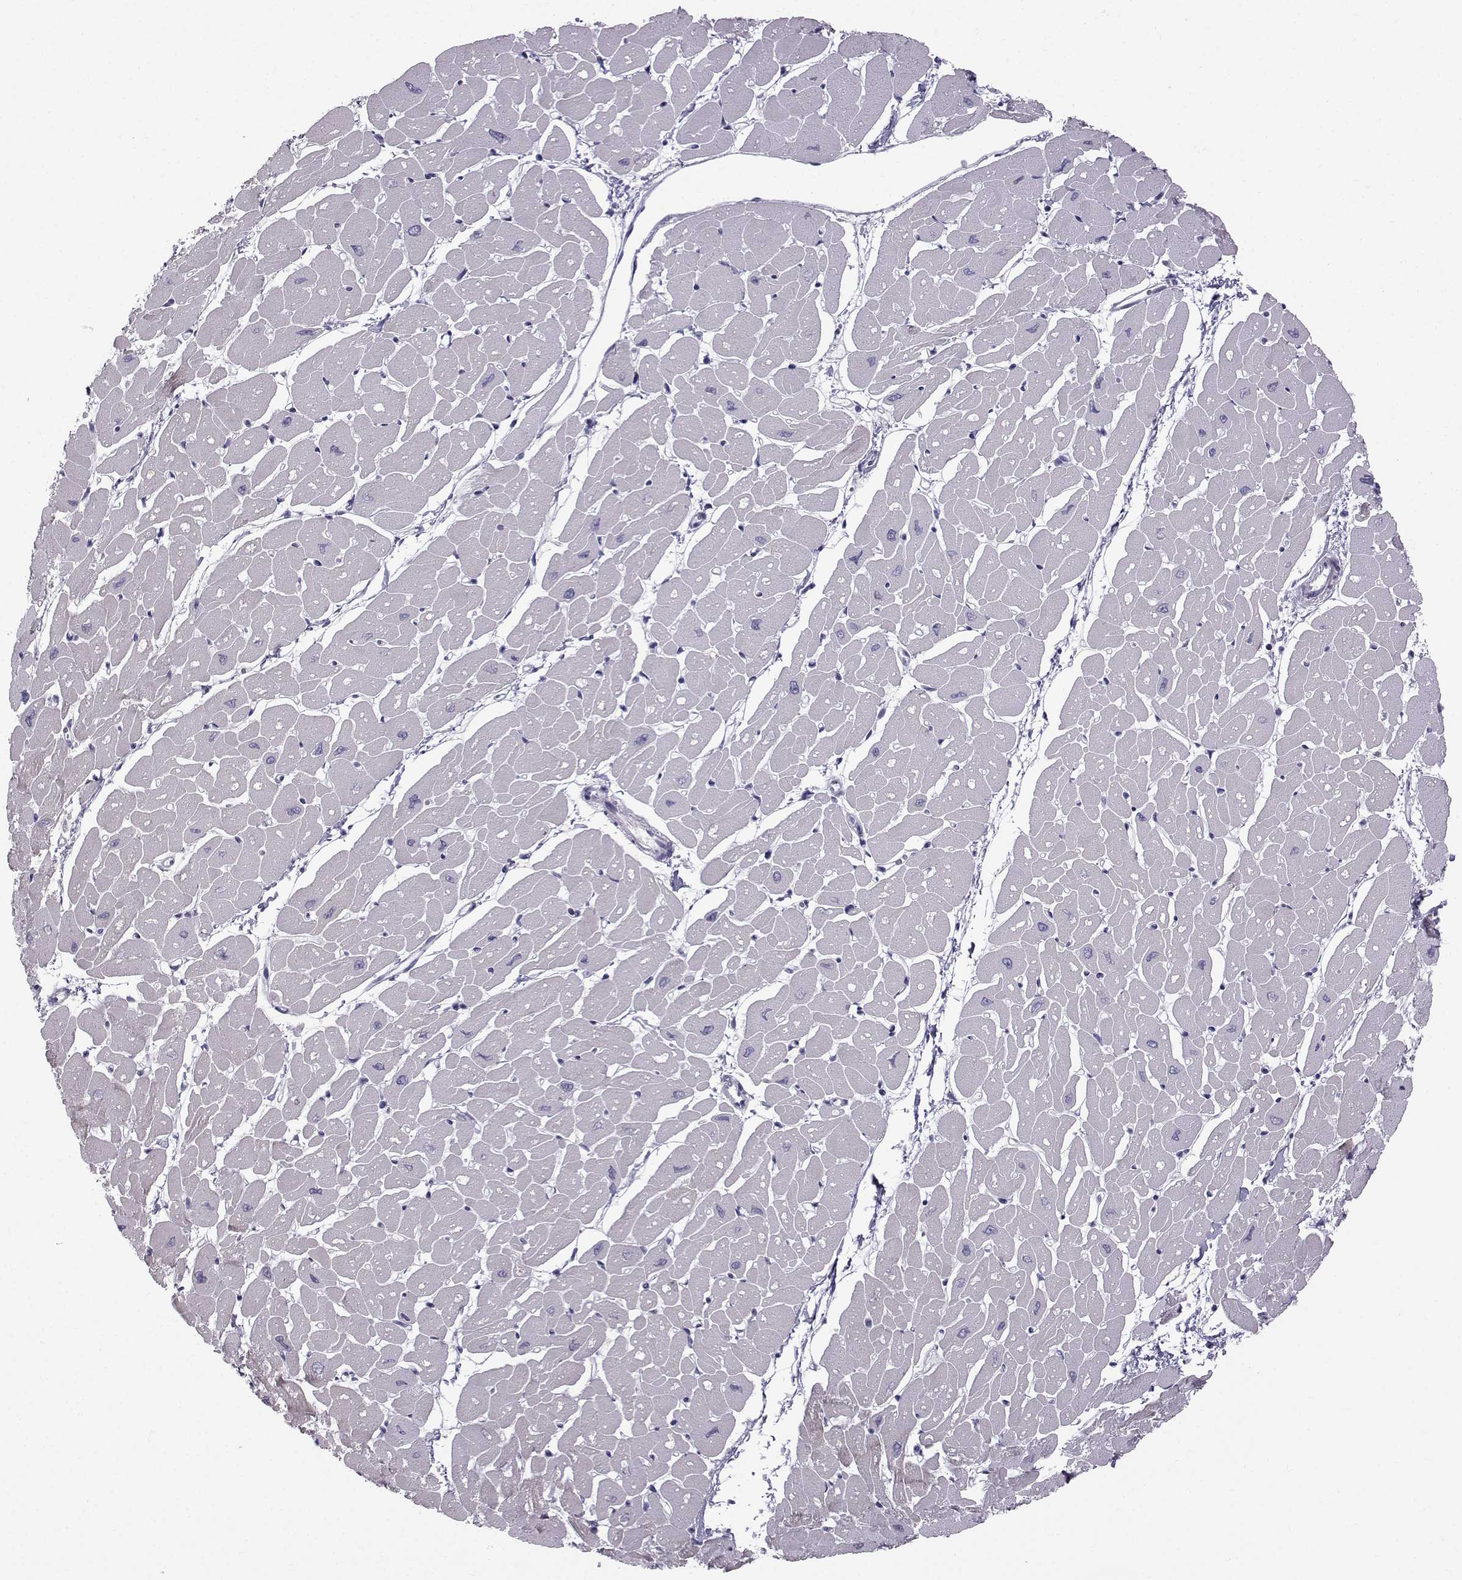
{"staining": {"intensity": "weak", "quantity": "25%-75%", "location": "cytoplasmic/membranous"}, "tissue": "heart muscle", "cell_type": "Cardiomyocytes", "image_type": "normal", "snomed": [{"axis": "morphology", "description": "Normal tissue, NOS"}, {"axis": "topography", "description": "Heart"}], "caption": "A brown stain highlights weak cytoplasmic/membranous staining of a protein in cardiomyocytes of benign heart muscle. Immunohistochemistry stains the protein of interest in brown and the nuclei are stained blue.", "gene": "DMRT3", "patient": {"sex": "male", "age": 57}}